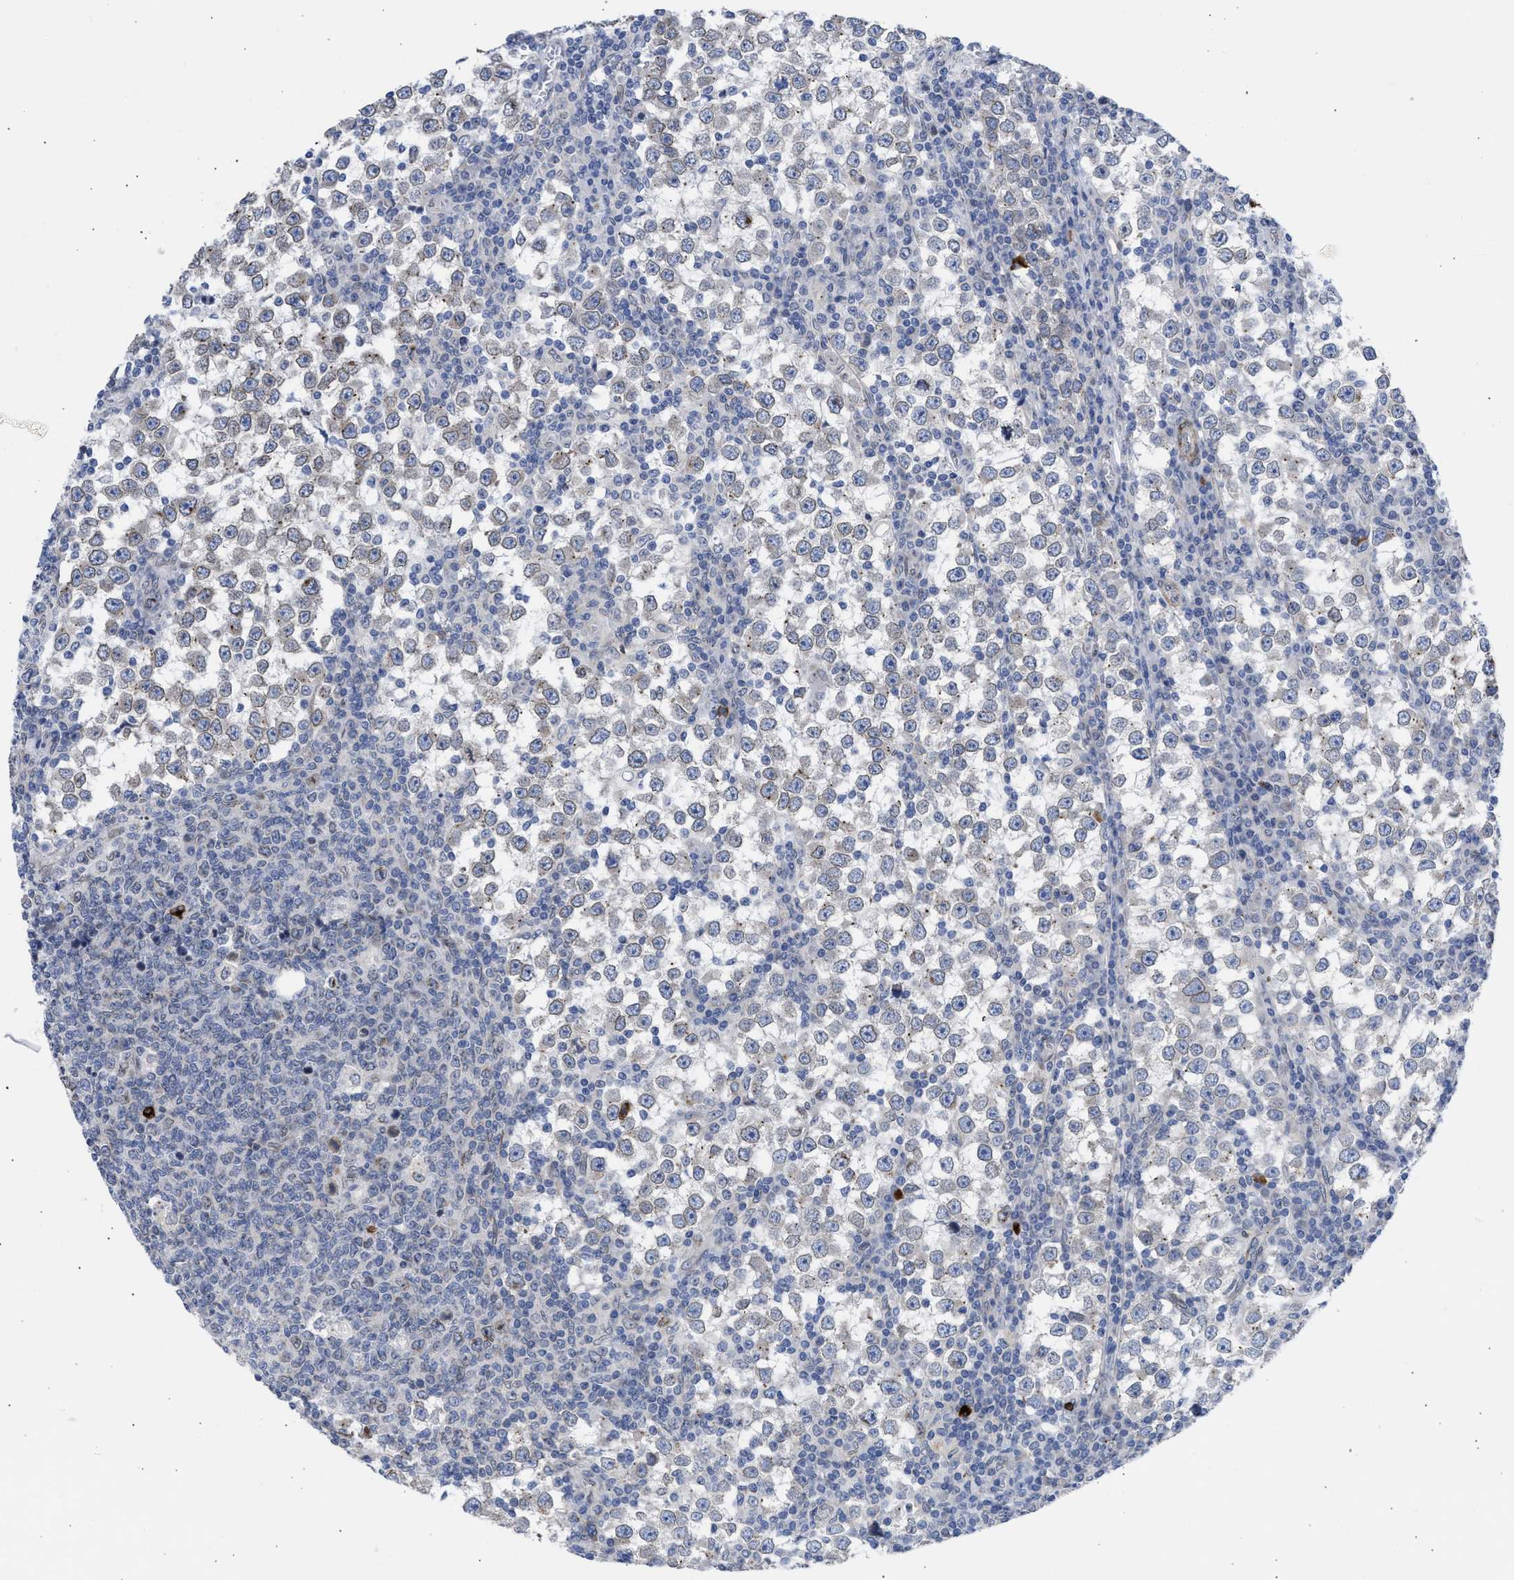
{"staining": {"intensity": "weak", "quantity": "<25%", "location": "cytoplasmic/membranous"}, "tissue": "testis cancer", "cell_type": "Tumor cells", "image_type": "cancer", "snomed": [{"axis": "morphology", "description": "Seminoma, NOS"}, {"axis": "topography", "description": "Testis"}], "caption": "Tumor cells show no significant protein positivity in testis cancer. The staining is performed using DAB (3,3'-diaminobenzidine) brown chromogen with nuclei counter-stained in using hematoxylin.", "gene": "NUP35", "patient": {"sex": "male", "age": 65}}